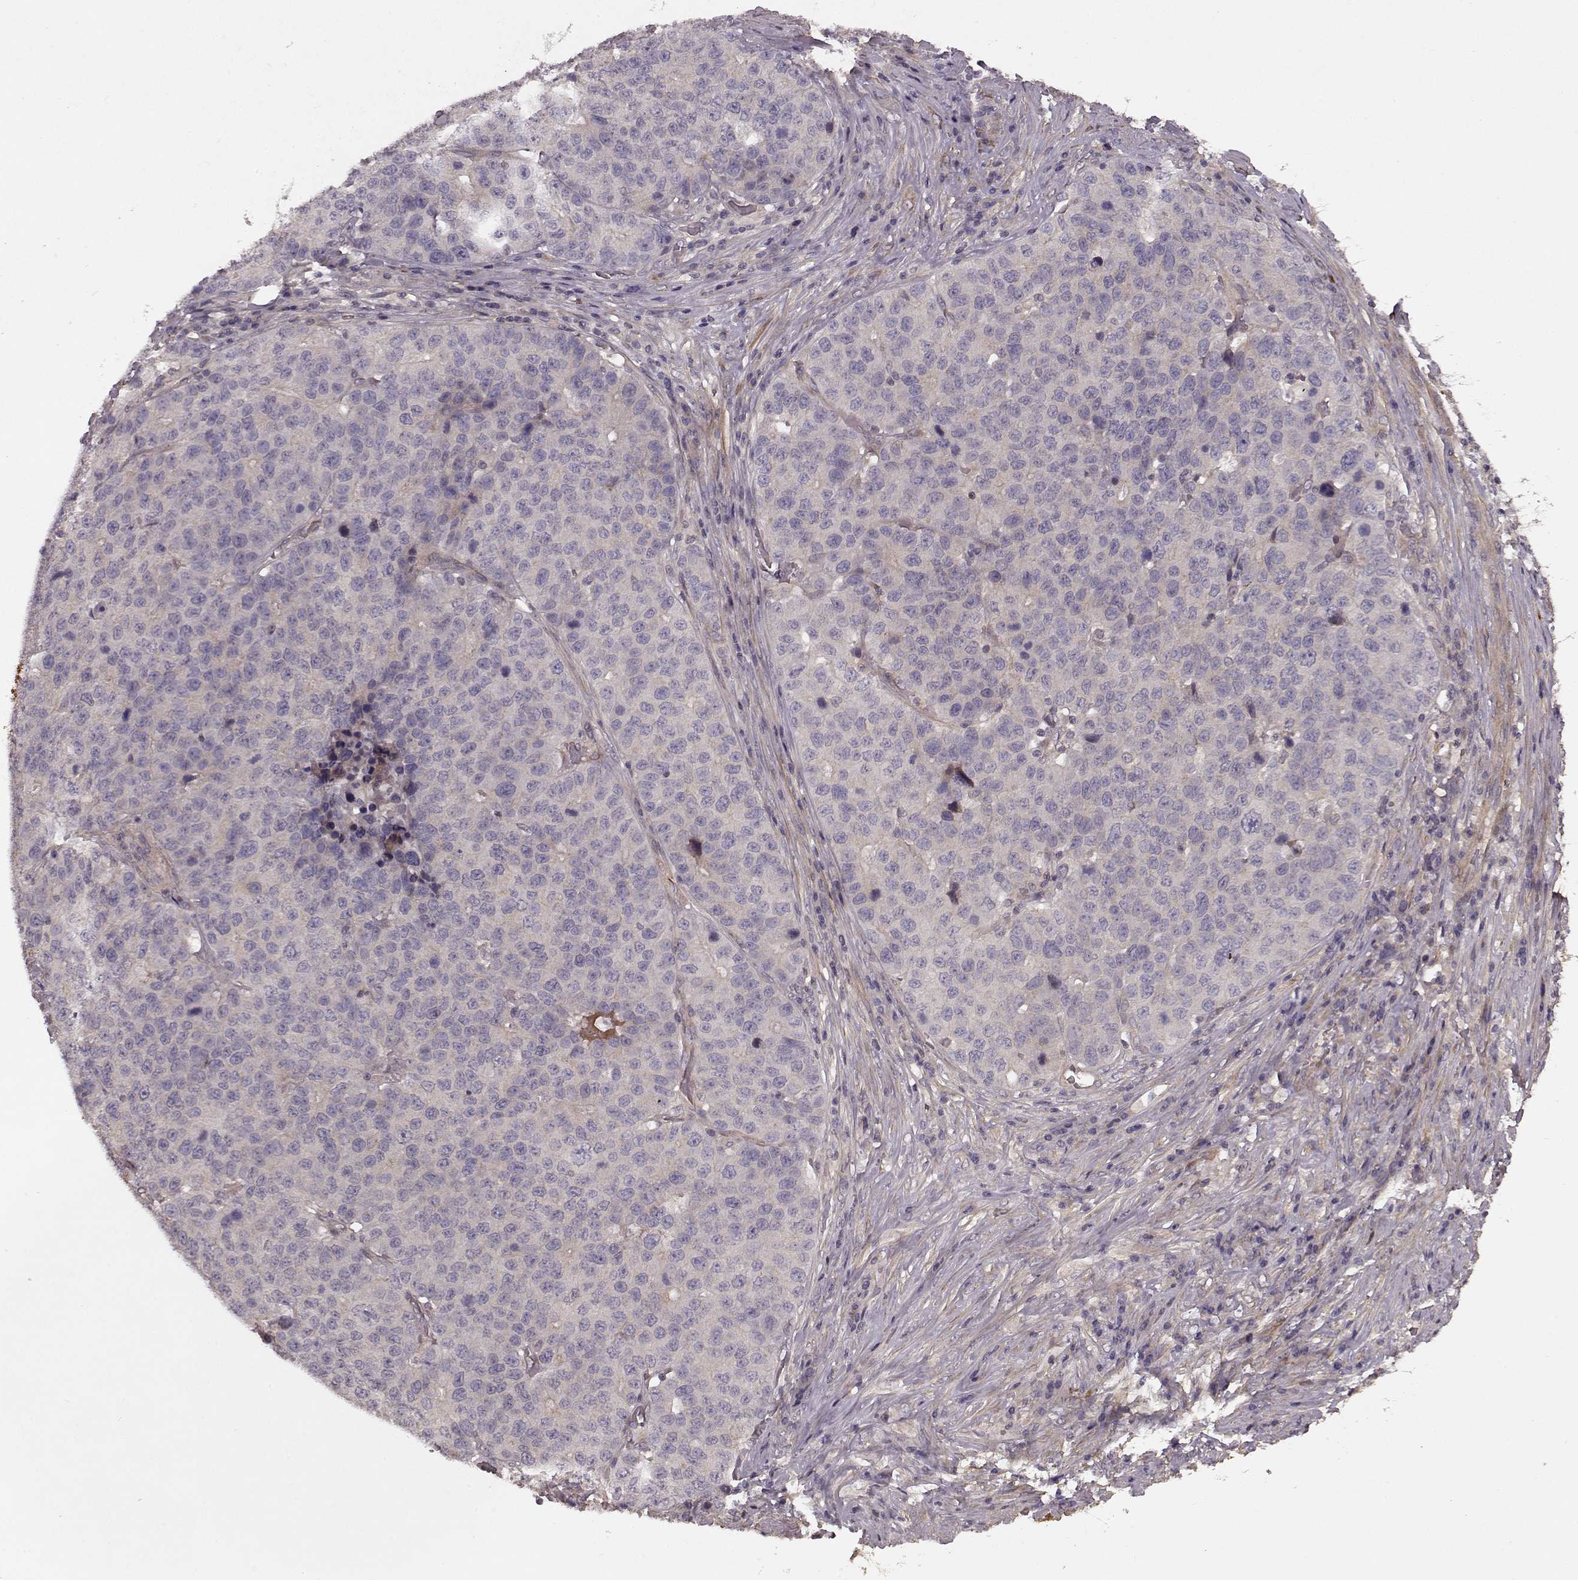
{"staining": {"intensity": "negative", "quantity": "none", "location": "none"}, "tissue": "stomach cancer", "cell_type": "Tumor cells", "image_type": "cancer", "snomed": [{"axis": "morphology", "description": "Adenocarcinoma, NOS"}, {"axis": "topography", "description": "Stomach"}], "caption": "High power microscopy photomicrograph of an immunohistochemistry (IHC) micrograph of stomach cancer (adenocarcinoma), revealing no significant expression in tumor cells. (Stains: DAB IHC with hematoxylin counter stain, Microscopy: brightfield microscopy at high magnification).", "gene": "SLAIN2", "patient": {"sex": "male", "age": 71}}